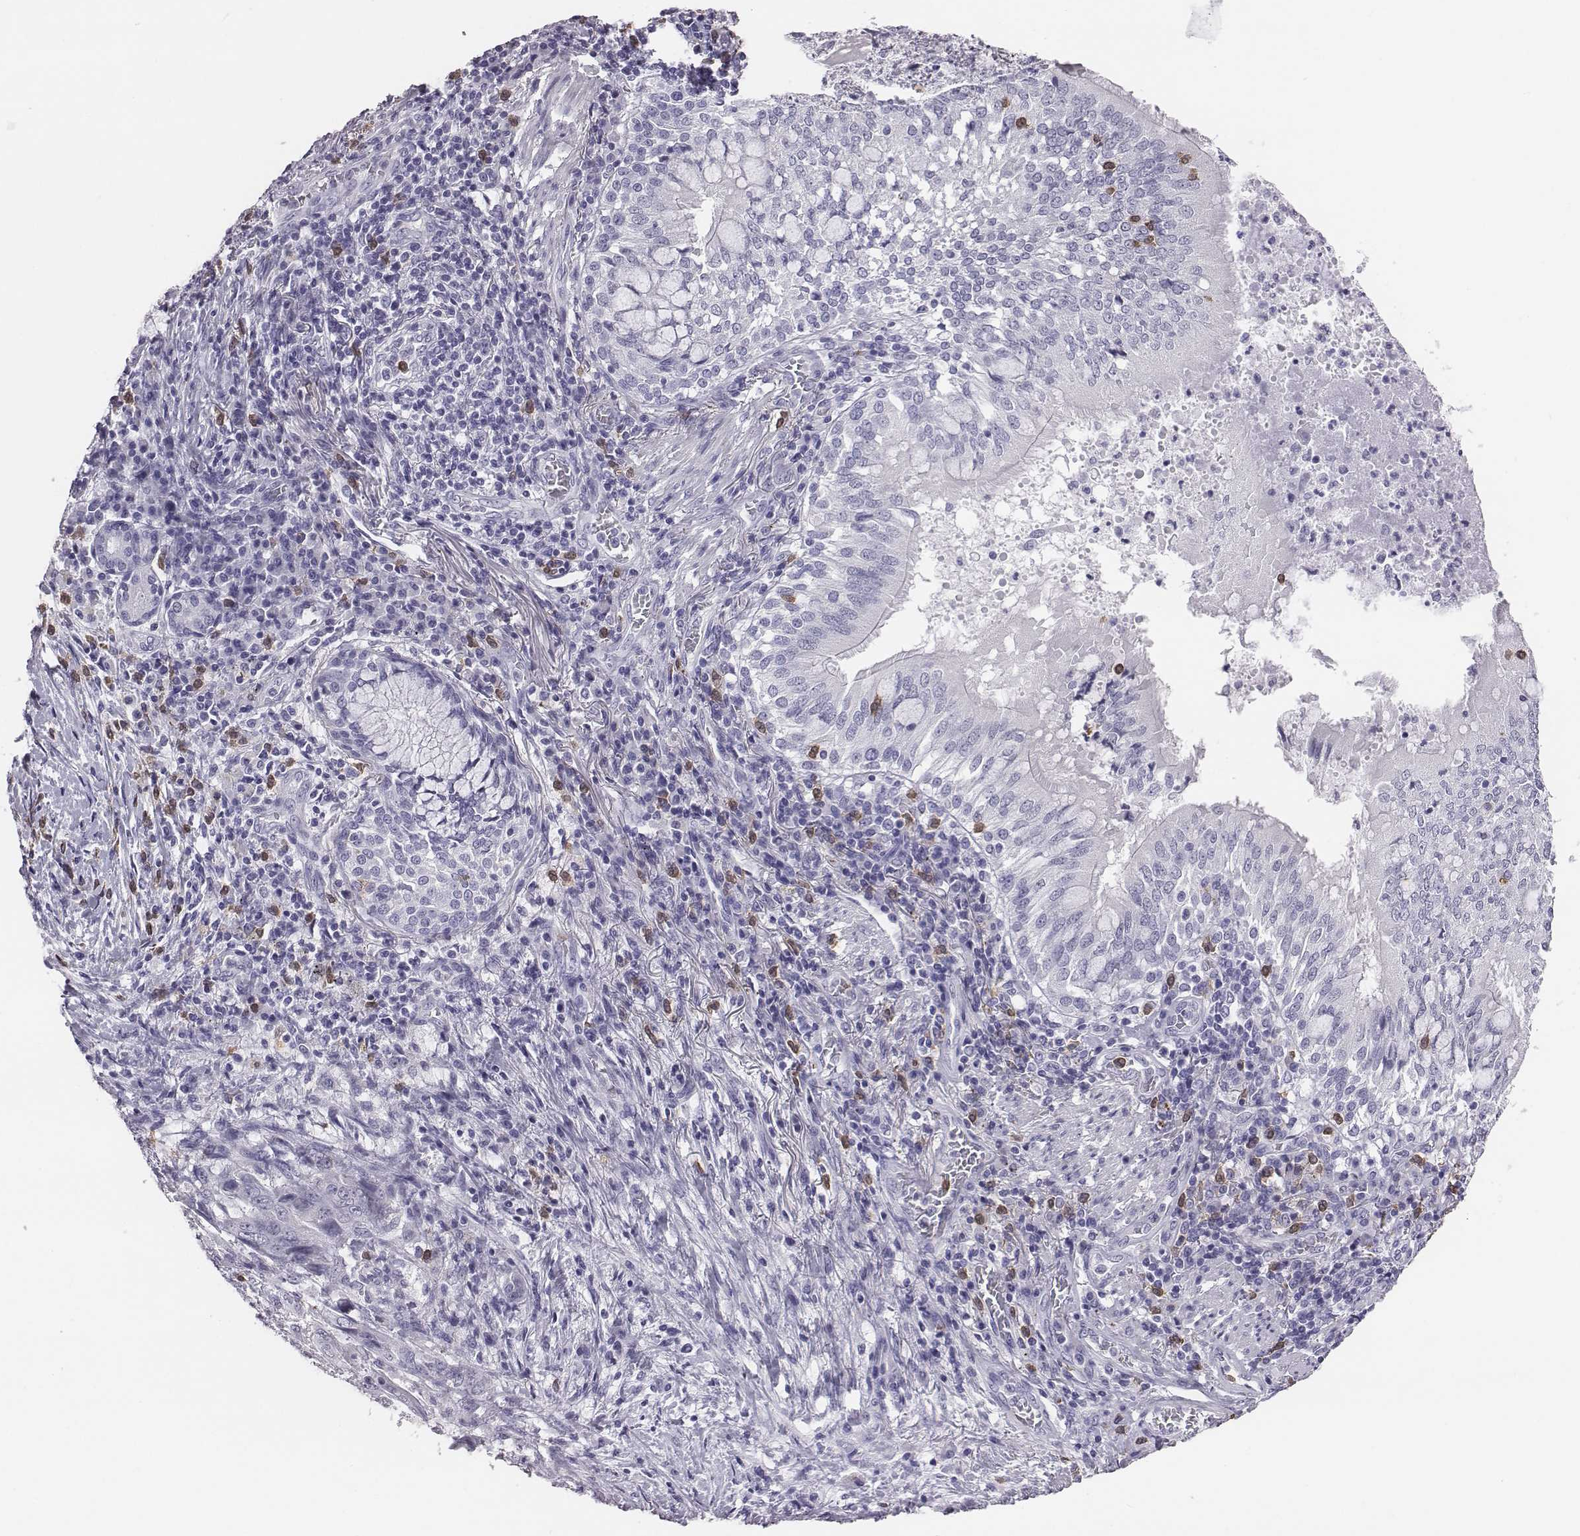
{"staining": {"intensity": "negative", "quantity": "none", "location": "none"}, "tissue": "lung cancer", "cell_type": "Tumor cells", "image_type": "cancer", "snomed": [{"axis": "morphology", "description": "Normal tissue, NOS"}, {"axis": "morphology", "description": "Squamous cell carcinoma, NOS"}, {"axis": "topography", "description": "Bronchus"}, {"axis": "topography", "description": "Lung"}], "caption": "High power microscopy photomicrograph of an IHC micrograph of lung squamous cell carcinoma, revealing no significant expression in tumor cells.", "gene": "ACOD1", "patient": {"sex": "male", "age": 64}}